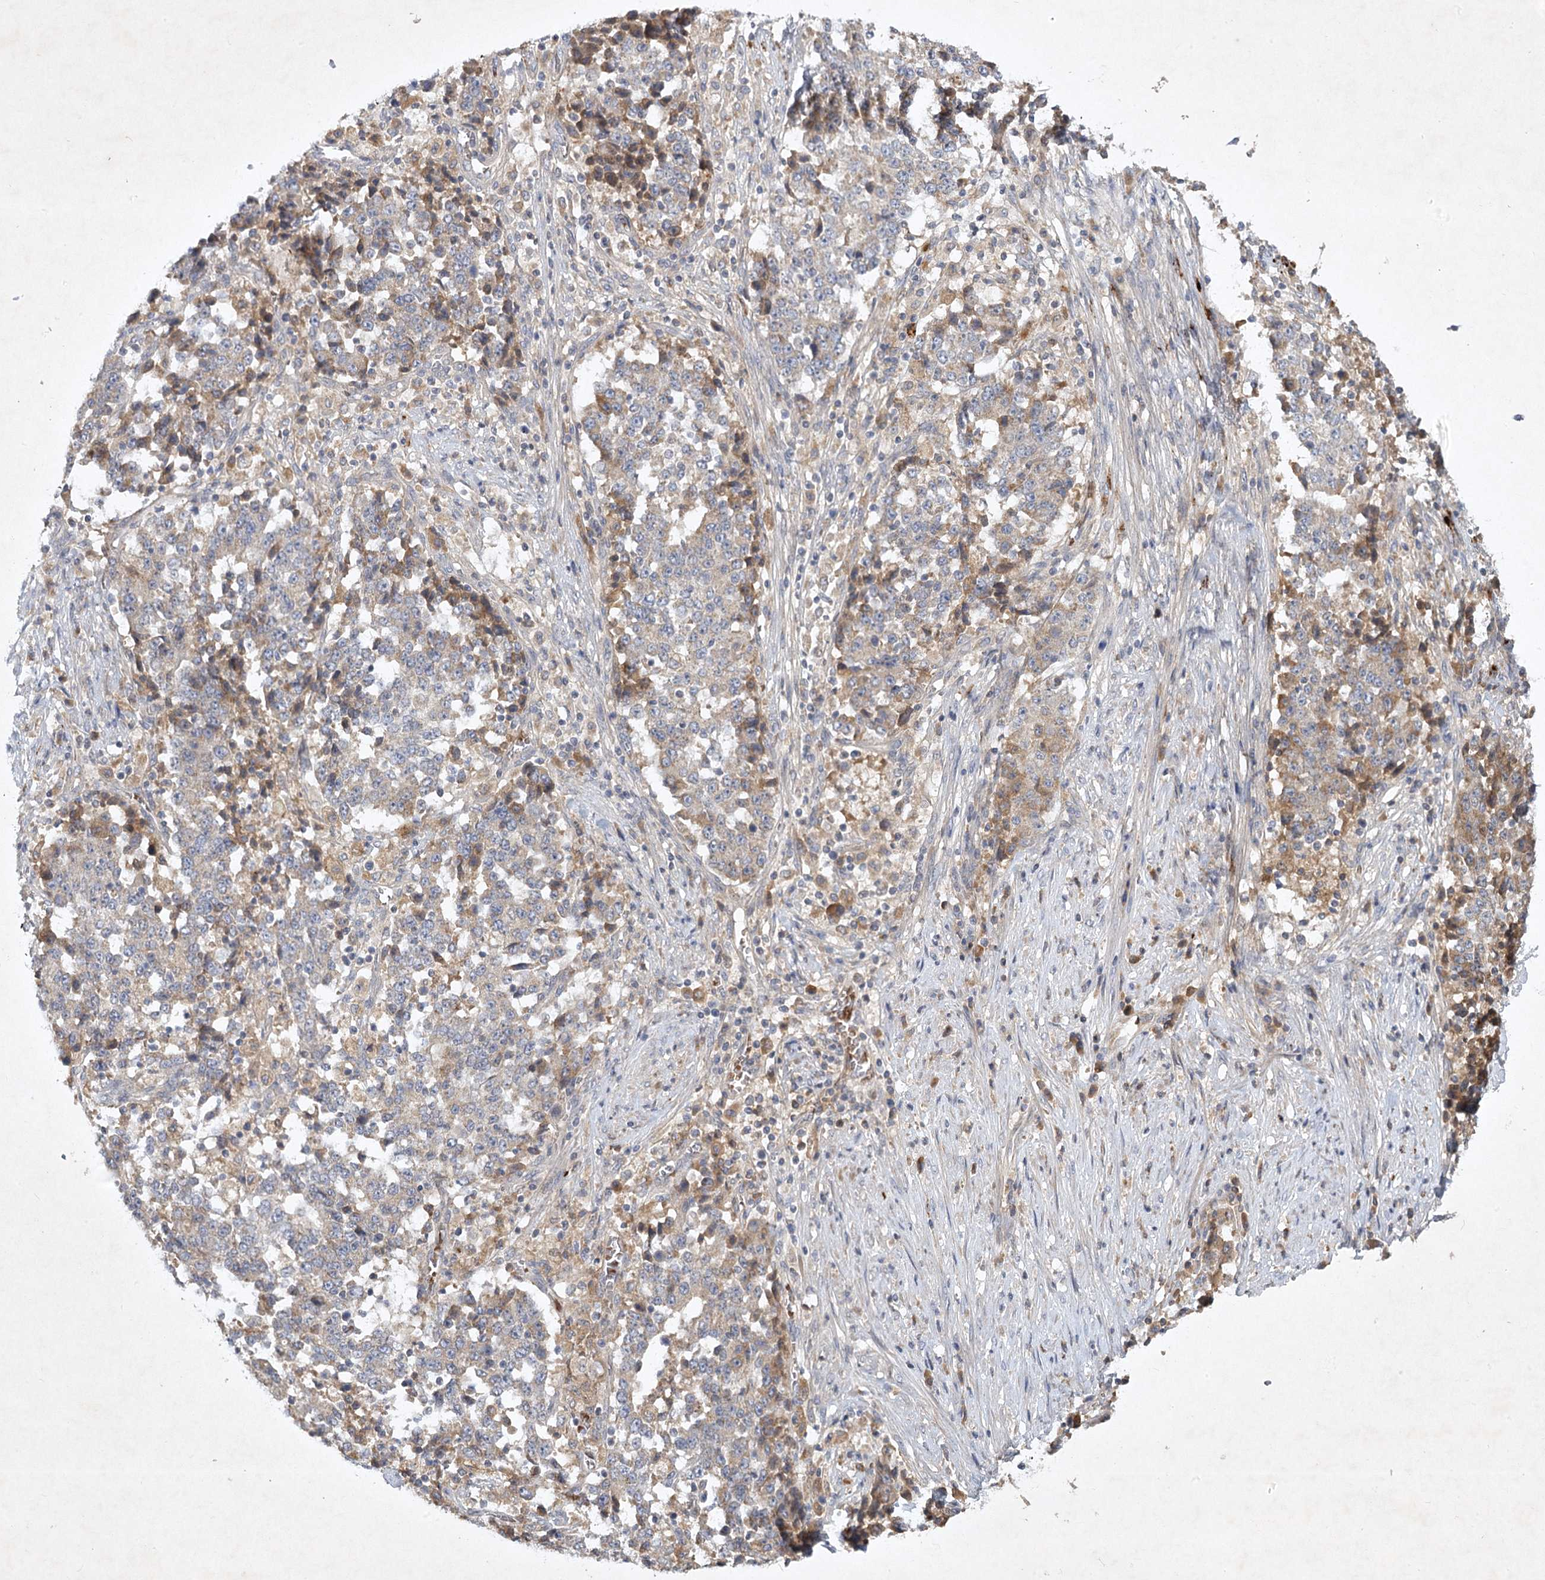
{"staining": {"intensity": "moderate", "quantity": "<25%", "location": "cytoplasmic/membranous"}, "tissue": "stomach cancer", "cell_type": "Tumor cells", "image_type": "cancer", "snomed": [{"axis": "morphology", "description": "Adenocarcinoma, NOS"}, {"axis": "topography", "description": "Stomach"}], "caption": "High-power microscopy captured an immunohistochemistry (IHC) micrograph of adenocarcinoma (stomach), revealing moderate cytoplasmic/membranous staining in approximately <25% of tumor cells.", "gene": "PYROXD2", "patient": {"sex": "male", "age": 59}}